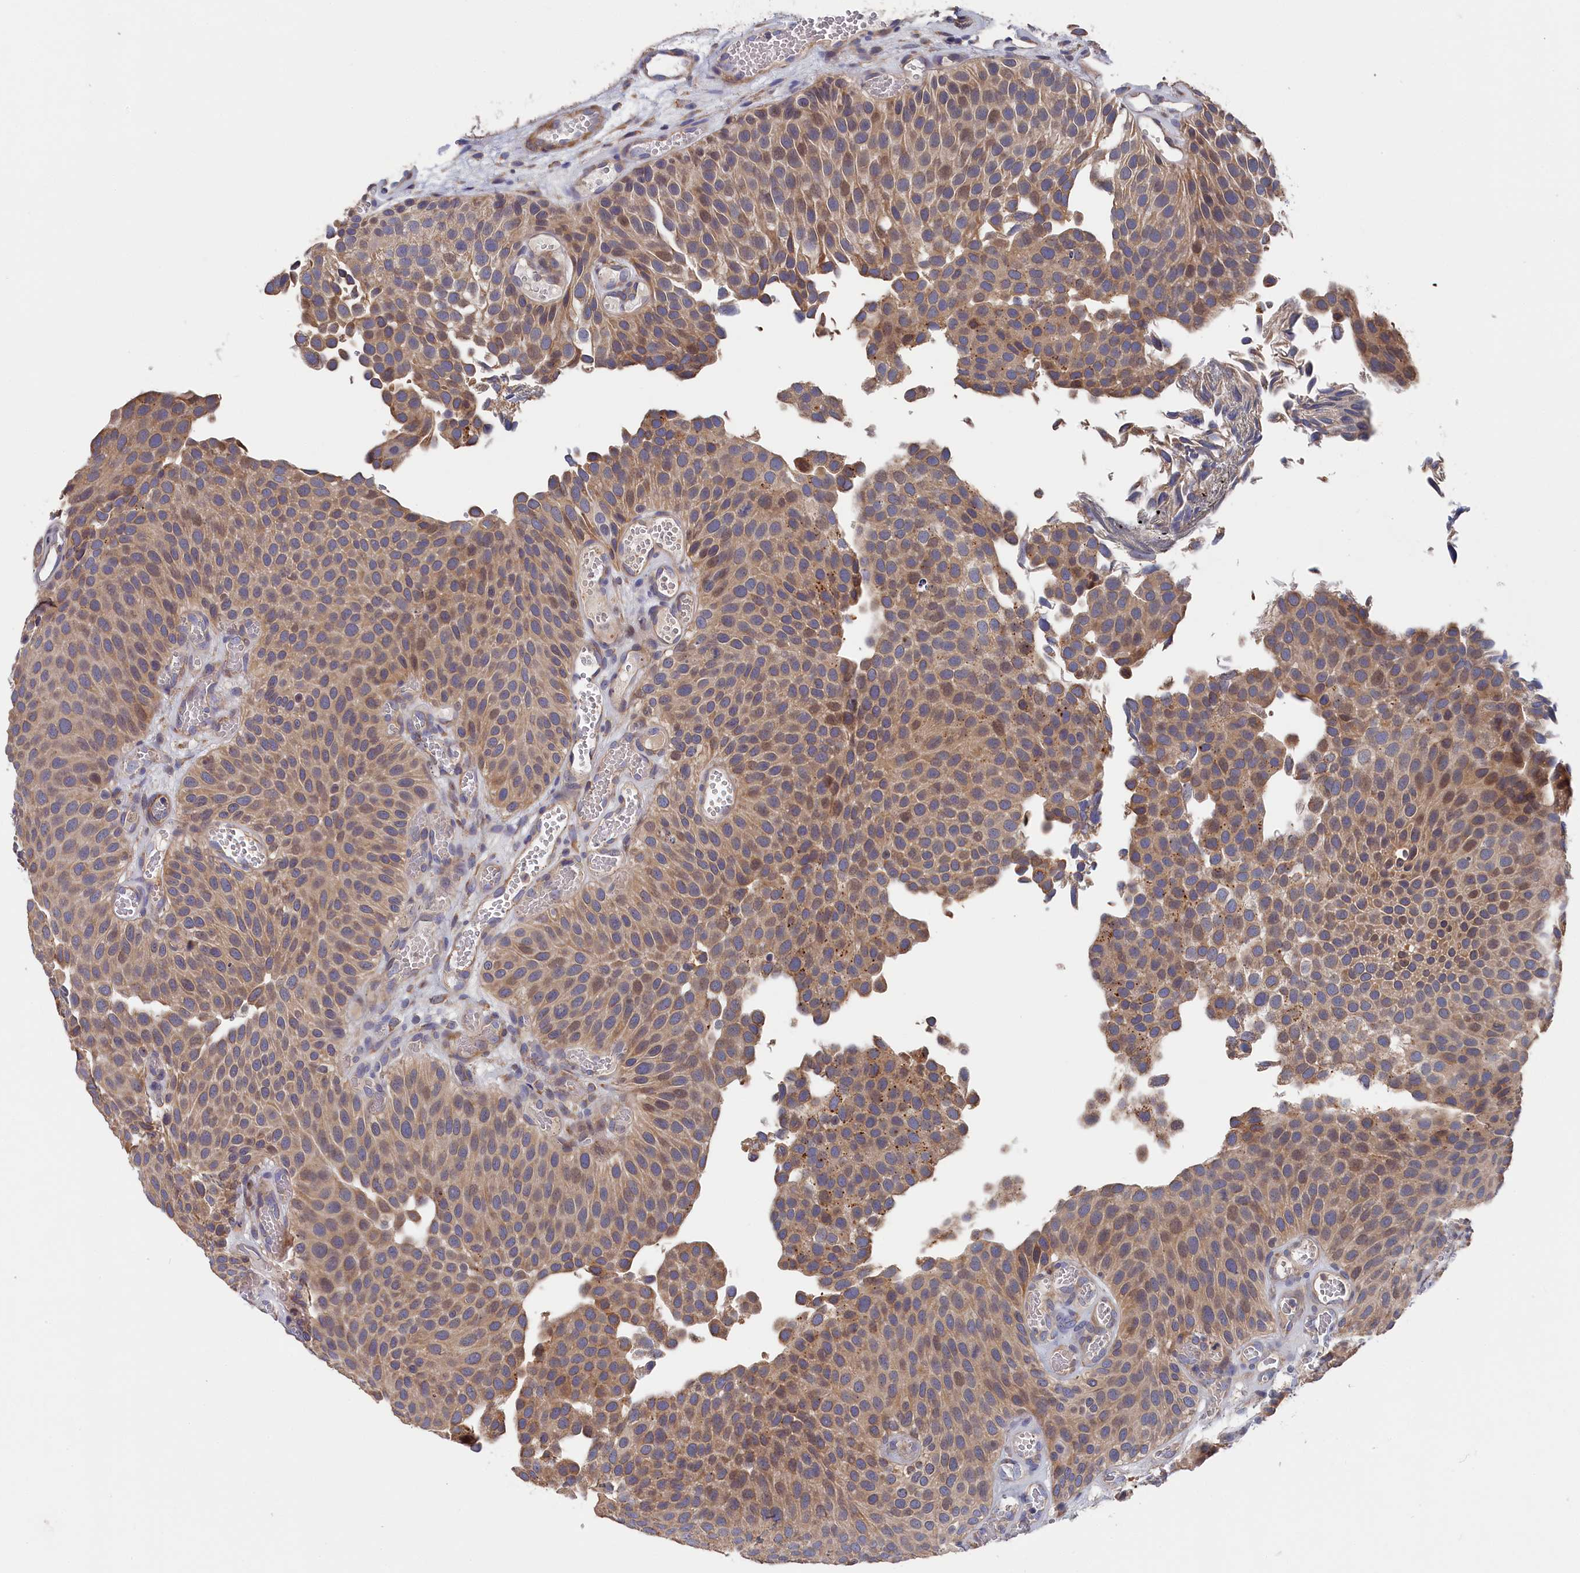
{"staining": {"intensity": "moderate", "quantity": ">75%", "location": "cytoplasmic/membranous"}, "tissue": "urothelial cancer", "cell_type": "Tumor cells", "image_type": "cancer", "snomed": [{"axis": "morphology", "description": "Urothelial carcinoma, Low grade"}, {"axis": "topography", "description": "Urinary bladder"}], "caption": "Protein expression analysis of low-grade urothelial carcinoma shows moderate cytoplasmic/membranous positivity in approximately >75% of tumor cells. The protein is stained brown, and the nuclei are stained in blue (DAB IHC with brightfield microscopy, high magnification).", "gene": "CYB5D2", "patient": {"sex": "male", "age": 89}}